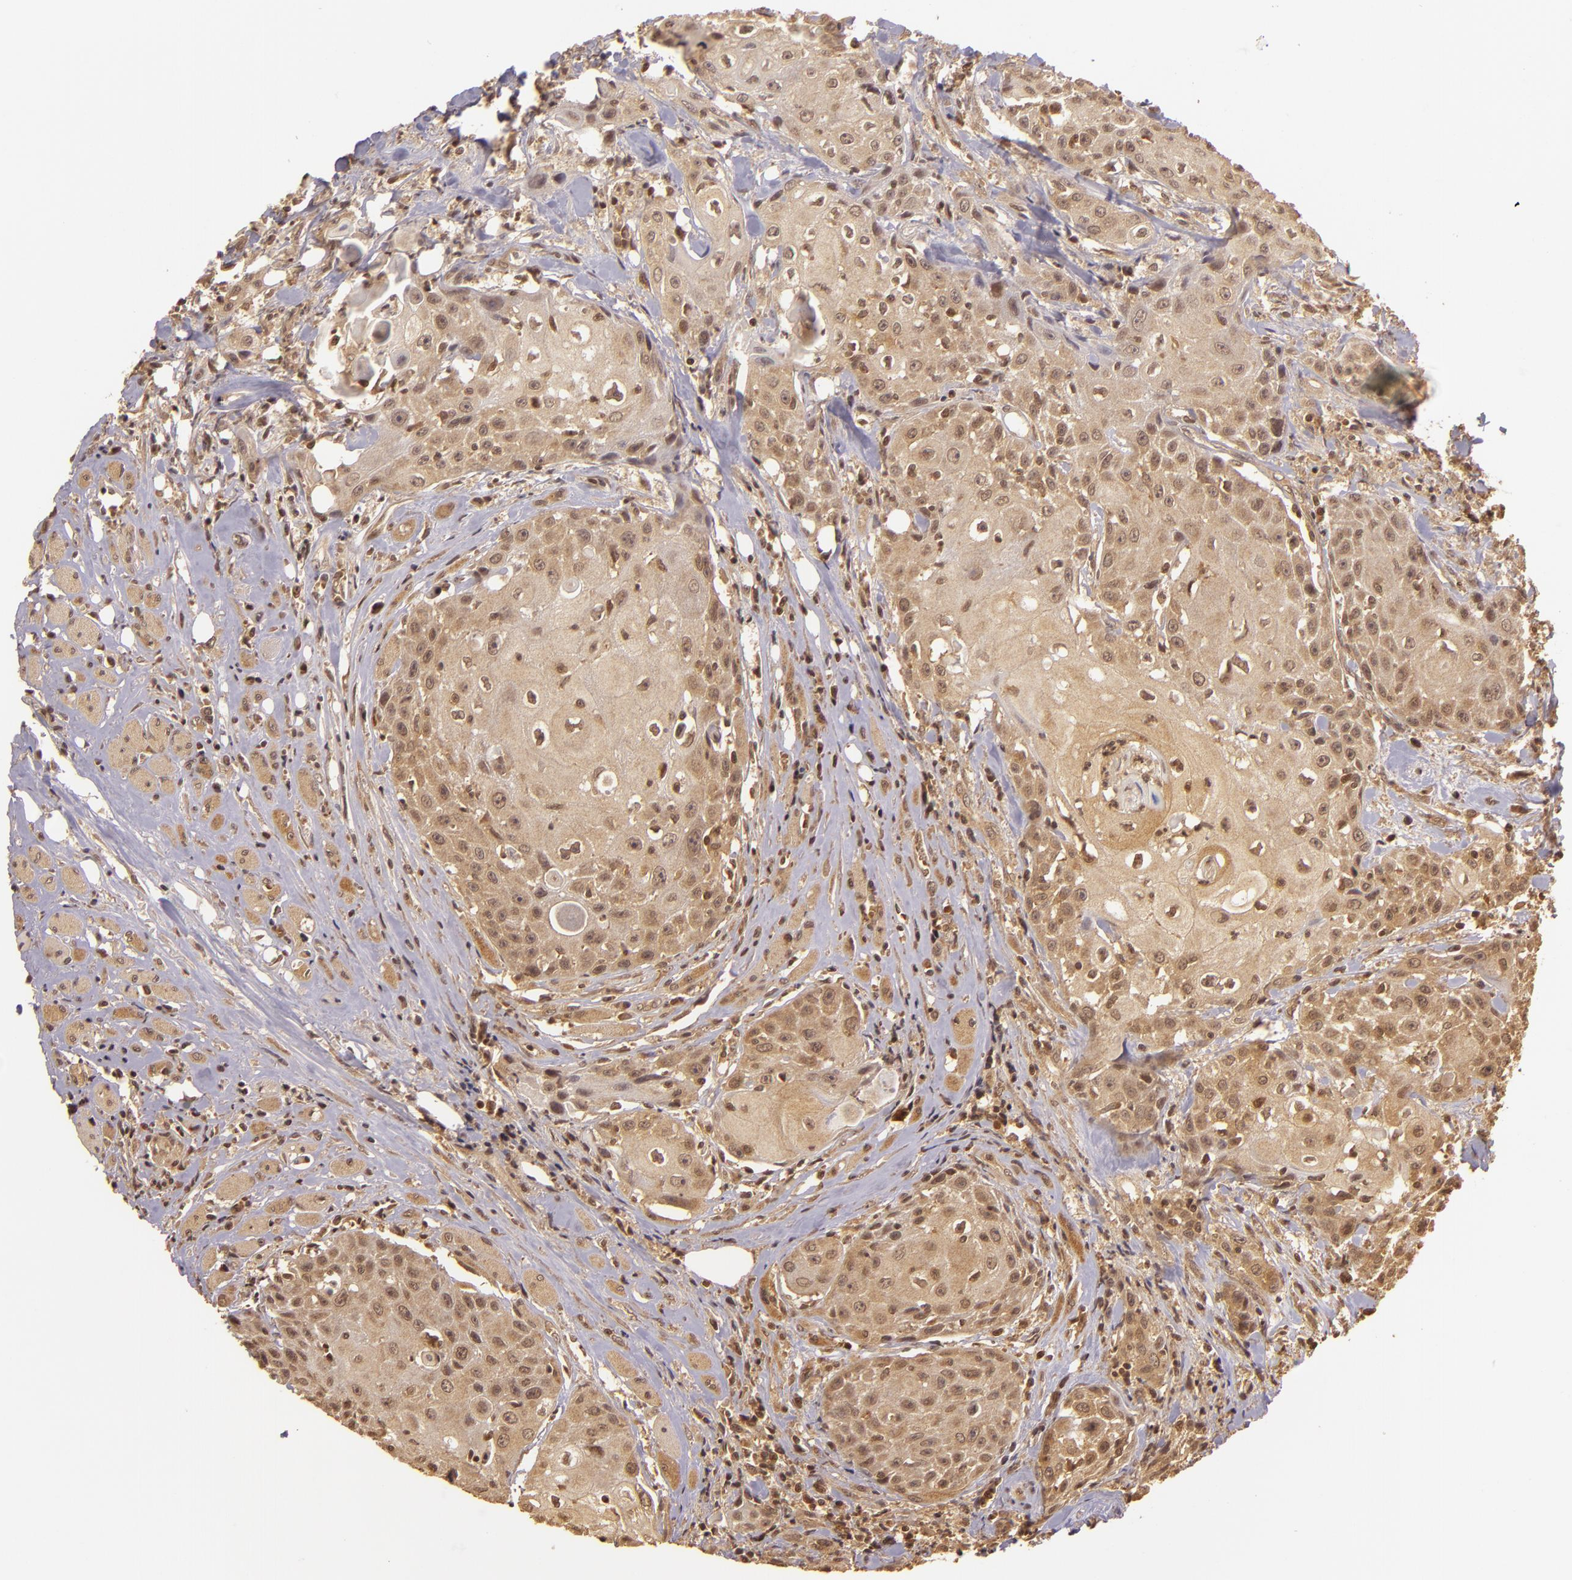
{"staining": {"intensity": "weak", "quantity": ">75%", "location": "cytoplasmic/membranous,nuclear"}, "tissue": "head and neck cancer", "cell_type": "Tumor cells", "image_type": "cancer", "snomed": [{"axis": "morphology", "description": "Squamous cell carcinoma, NOS"}, {"axis": "topography", "description": "Oral tissue"}, {"axis": "topography", "description": "Head-Neck"}], "caption": "Weak cytoplasmic/membranous and nuclear staining is identified in about >75% of tumor cells in head and neck cancer (squamous cell carcinoma).", "gene": "TXNRD2", "patient": {"sex": "female", "age": 82}}